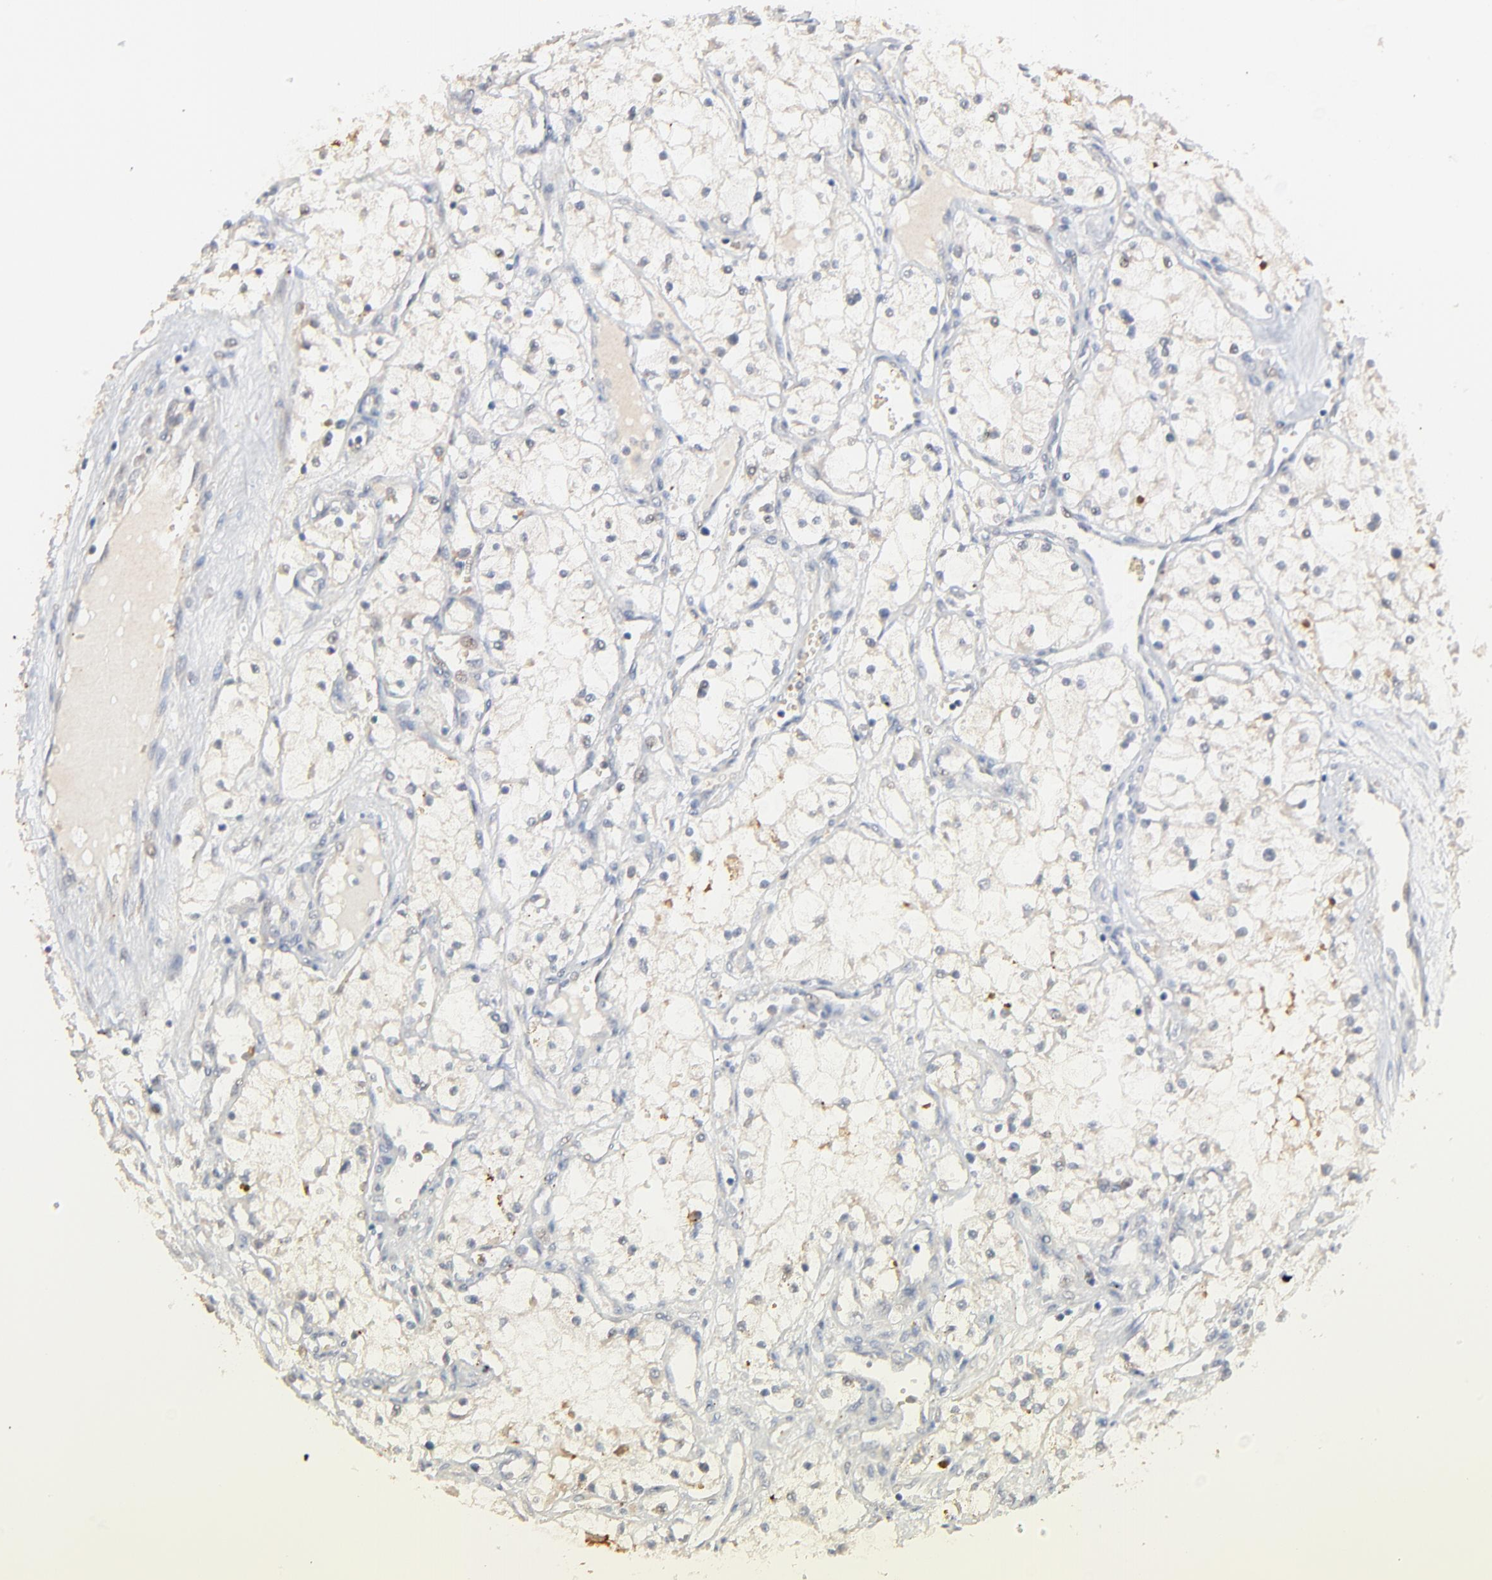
{"staining": {"intensity": "weak", "quantity": ">75%", "location": "cytoplasmic/membranous"}, "tissue": "renal cancer", "cell_type": "Tumor cells", "image_type": "cancer", "snomed": [{"axis": "morphology", "description": "Adenocarcinoma, NOS"}, {"axis": "topography", "description": "Kidney"}], "caption": "Immunohistochemistry (IHC) histopathology image of renal adenocarcinoma stained for a protein (brown), which displays low levels of weak cytoplasmic/membranous expression in about >75% of tumor cells.", "gene": "FANCB", "patient": {"sex": "male", "age": 61}}